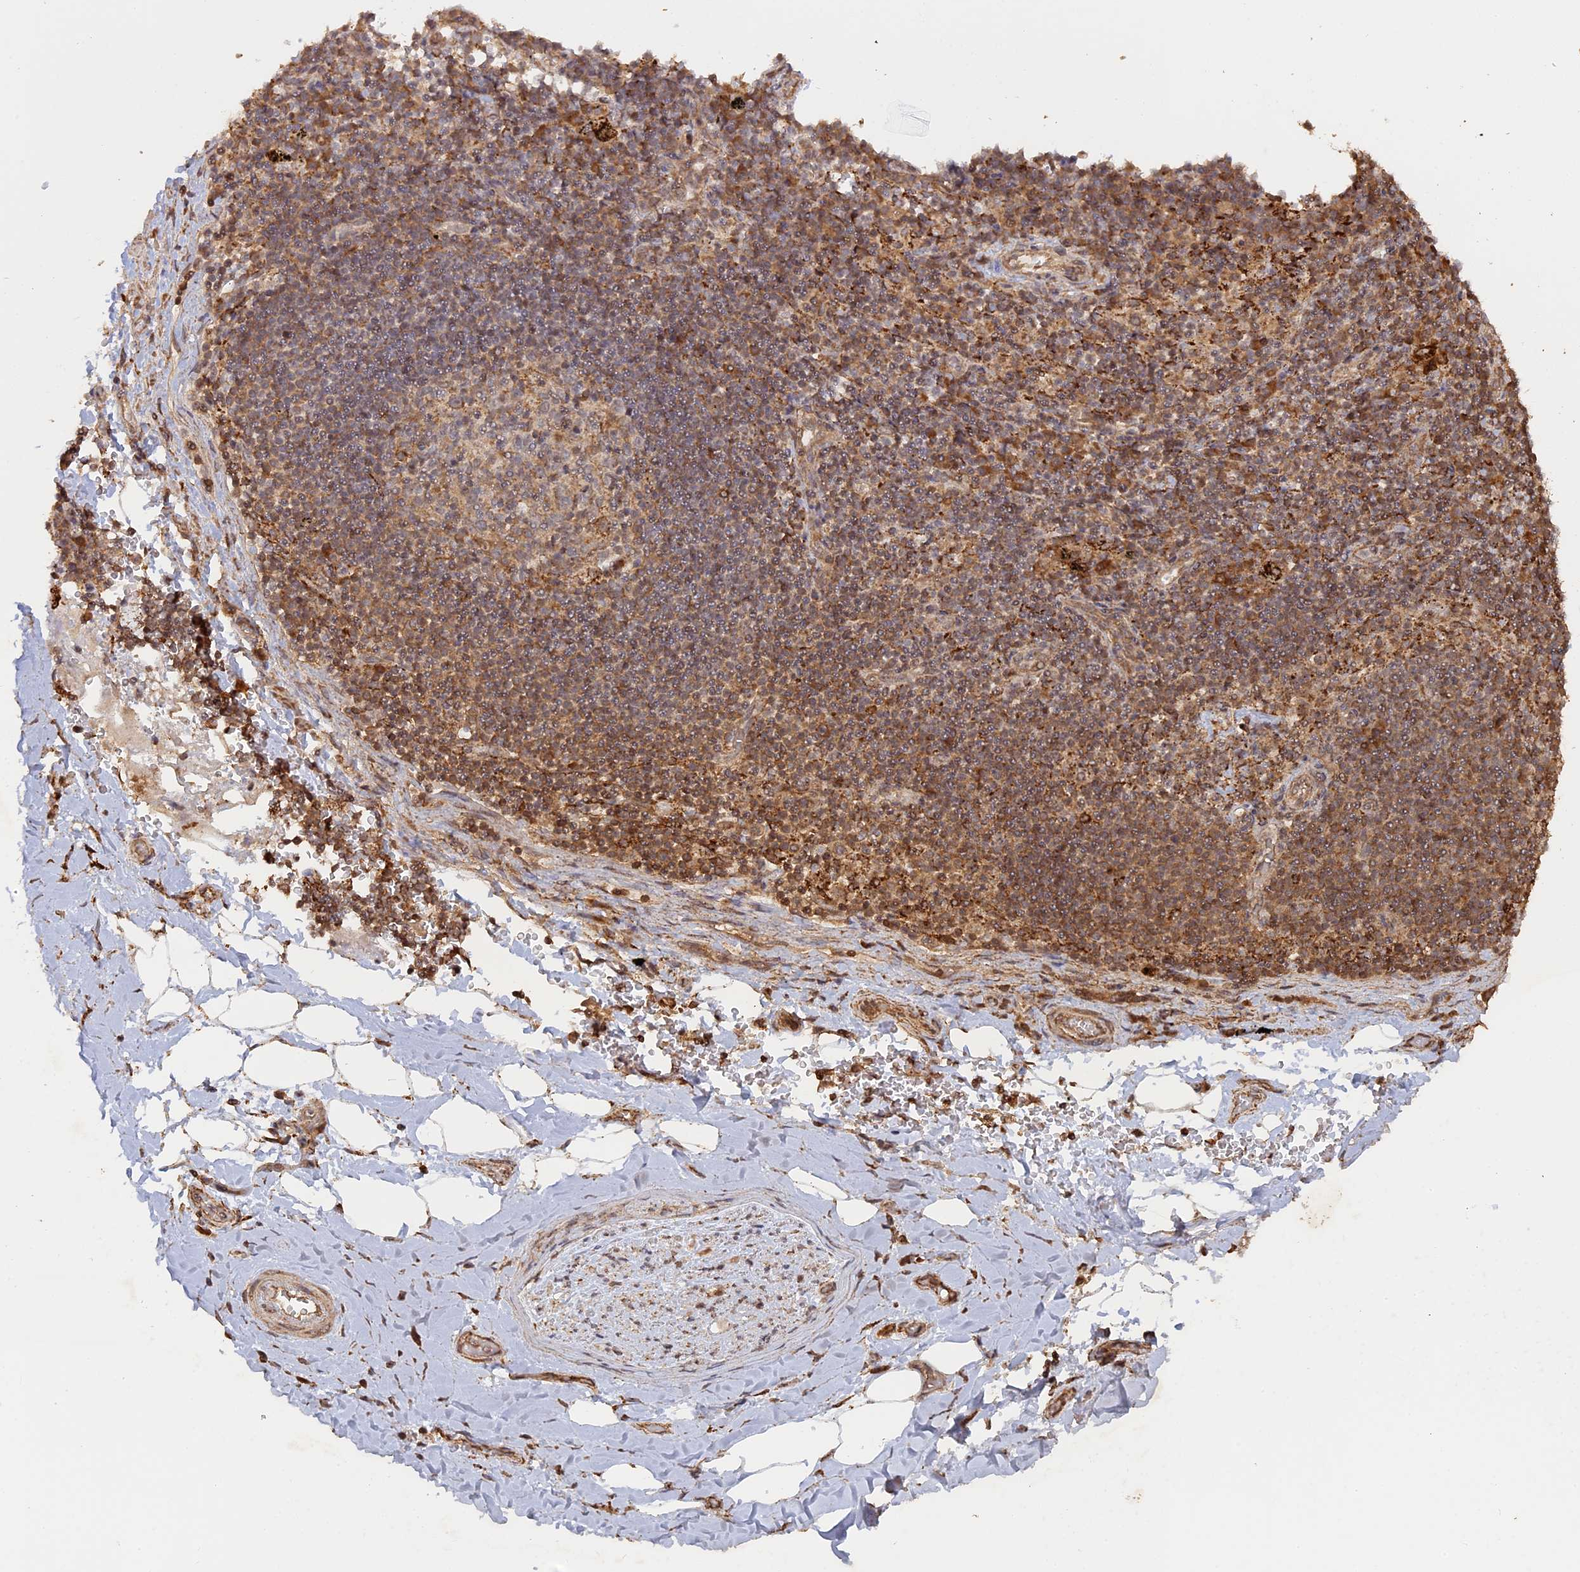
{"staining": {"intensity": "moderate", "quantity": "25%-75%", "location": "cytoplasmic/membranous"}, "tissue": "adipose tissue", "cell_type": "Adipocytes", "image_type": "normal", "snomed": [{"axis": "morphology", "description": "Normal tissue, NOS"}, {"axis": "topography", "description": "Lymph node"}, {"axis": "topography", "description": "Cartilage tissue"}, {"axis": "topography", "description": "Bronchus"}], "caption": "High-magnification brightfield microscopy of unremarkable adipose tissue stained with DAB (brown) and counterstained with hematoxylin (blue). adipocytes exhibit moderate cytoplasmic/membranous expression is seen in approximately25%-75% of cells. Nuclei are stained in blue.", "gene": "FAM210B", "patient": {"sex": "male", "age": 63}}